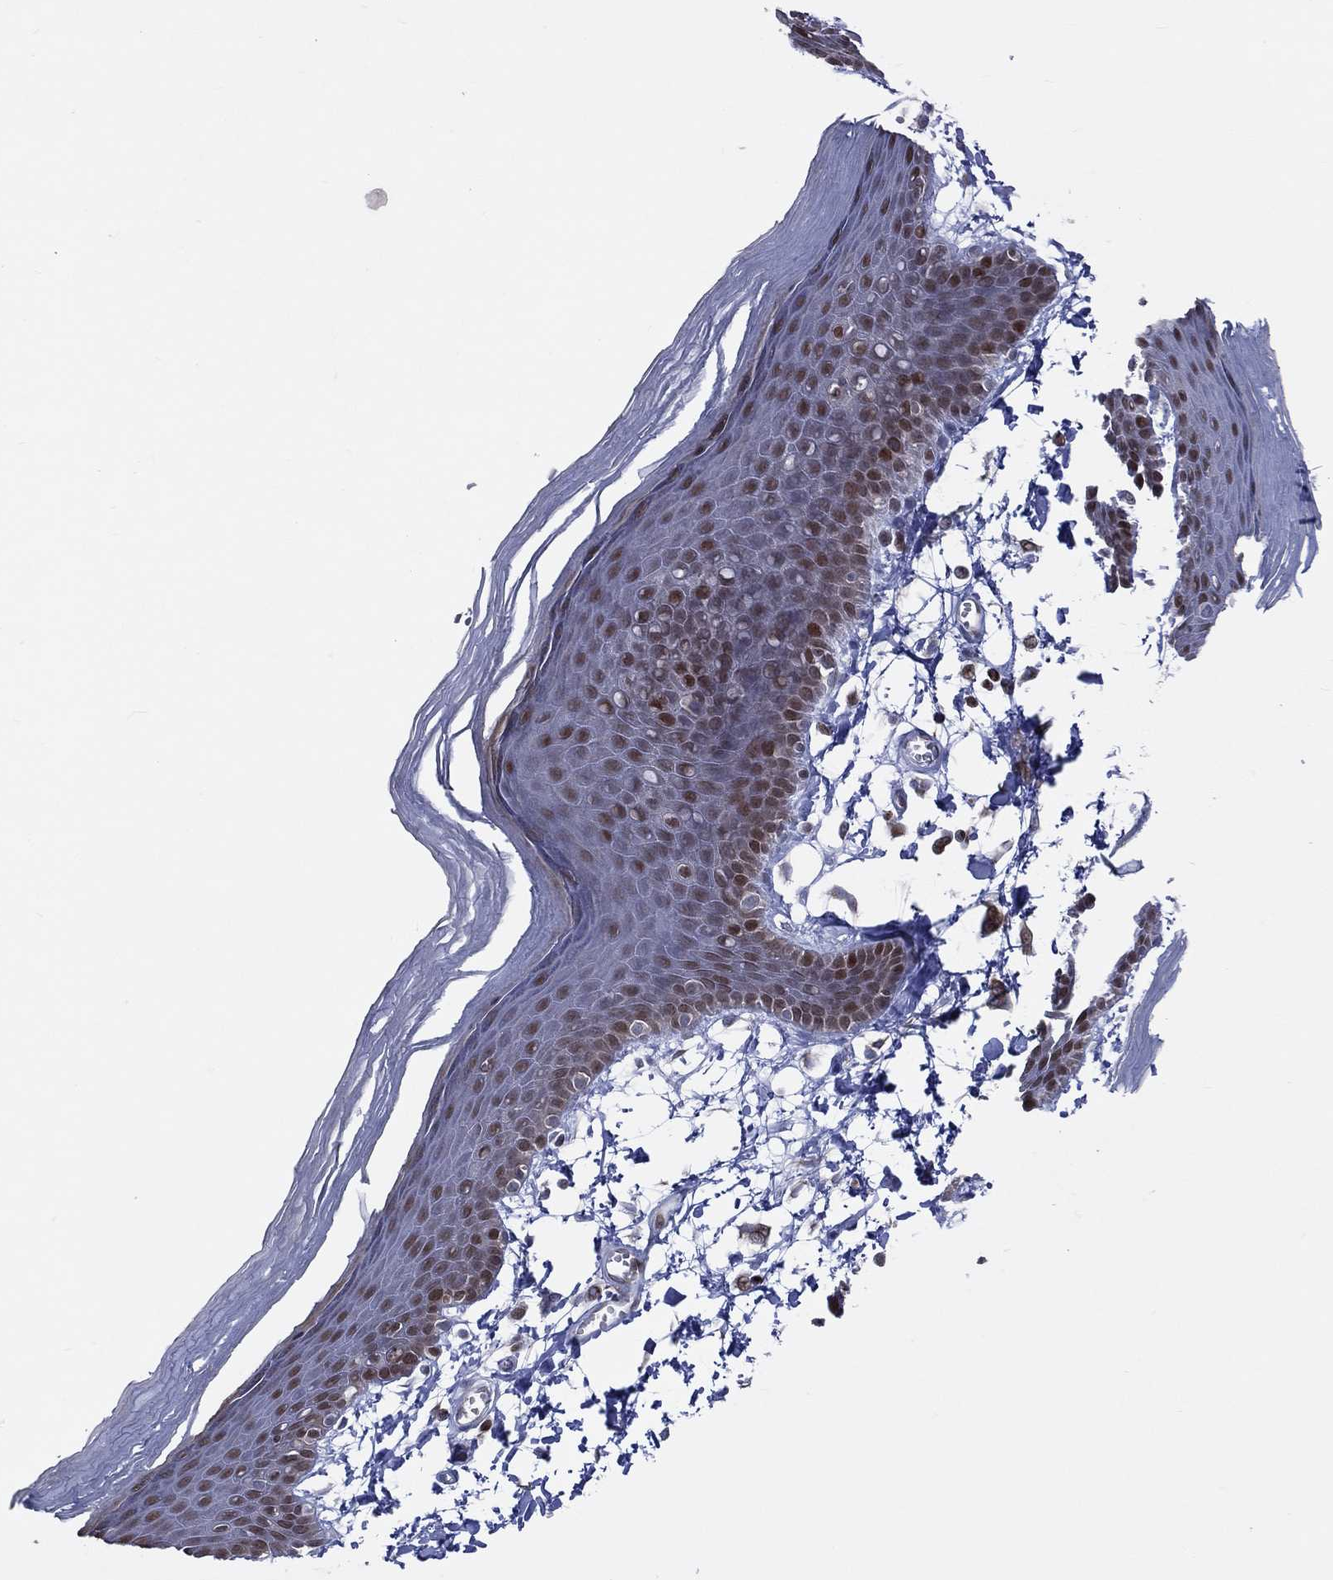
{"staining": {"intensity": "moderate", "quantity": "25%-75%", "location": "nuclear"}, "tissue": "skin", "cell_type": "Epidermal cells", "image_type": "normal", "snomed": [{"axis": "morphology", "description": "Normal tissue, NOS"}, {"axis": "topography", "description": "Anal"}], "caption": "The immunohistochemical stain labels moderate nuclear expression in epidermal cells of unremarkable skin. The staining is performed using DAB (3,3'-diaminobenzidine) brown chromogen to label protein expression. The nuclei are counter-stained blue using hematoxylin.", "gene": "DBF4B", "patient": {"sex": "male", "age": 53}}